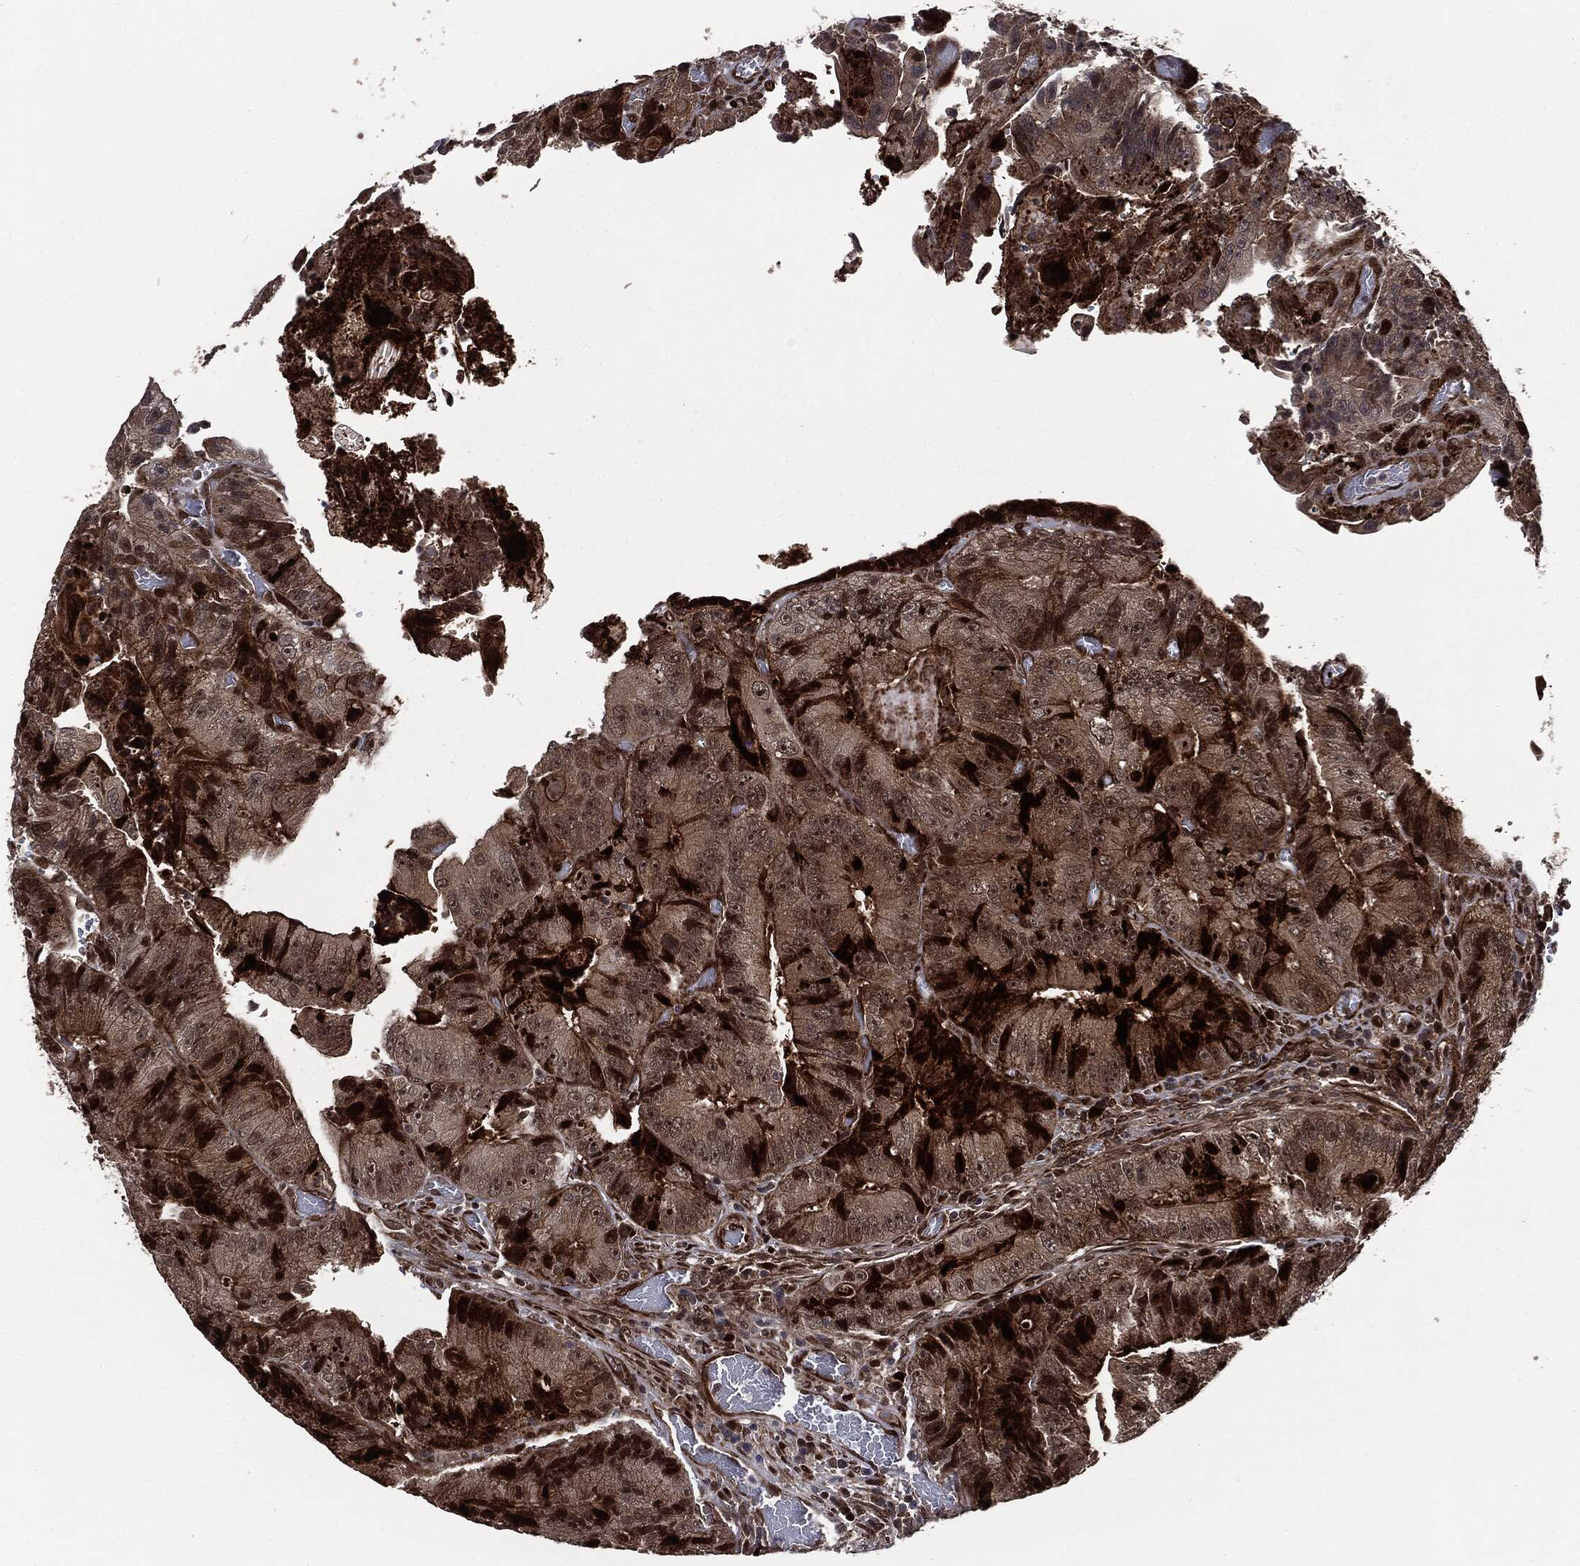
{"staining": {"intensity": "moderate", "quantity": ">75%", "location": "cytoplasmic/membranous,nuclear"}, "tissue": "colorectal cancer", "cell_type": "Tumor cells", "image_type": "cancer", "snomed": [{"axis": "morphology", "description": "Adenocarcinoma, NOS"}, {"axis": "topography", "description": "Colon"}], "caption": "Protein analysis of colorectal cancer (adenocarcinoma) tissue reveals moderate cytoplasmic/membranous and nuclear staining in about >75% of tumor cells.", "gene": "SMAD4", "patient": {"sex": "female", "age": 86}}